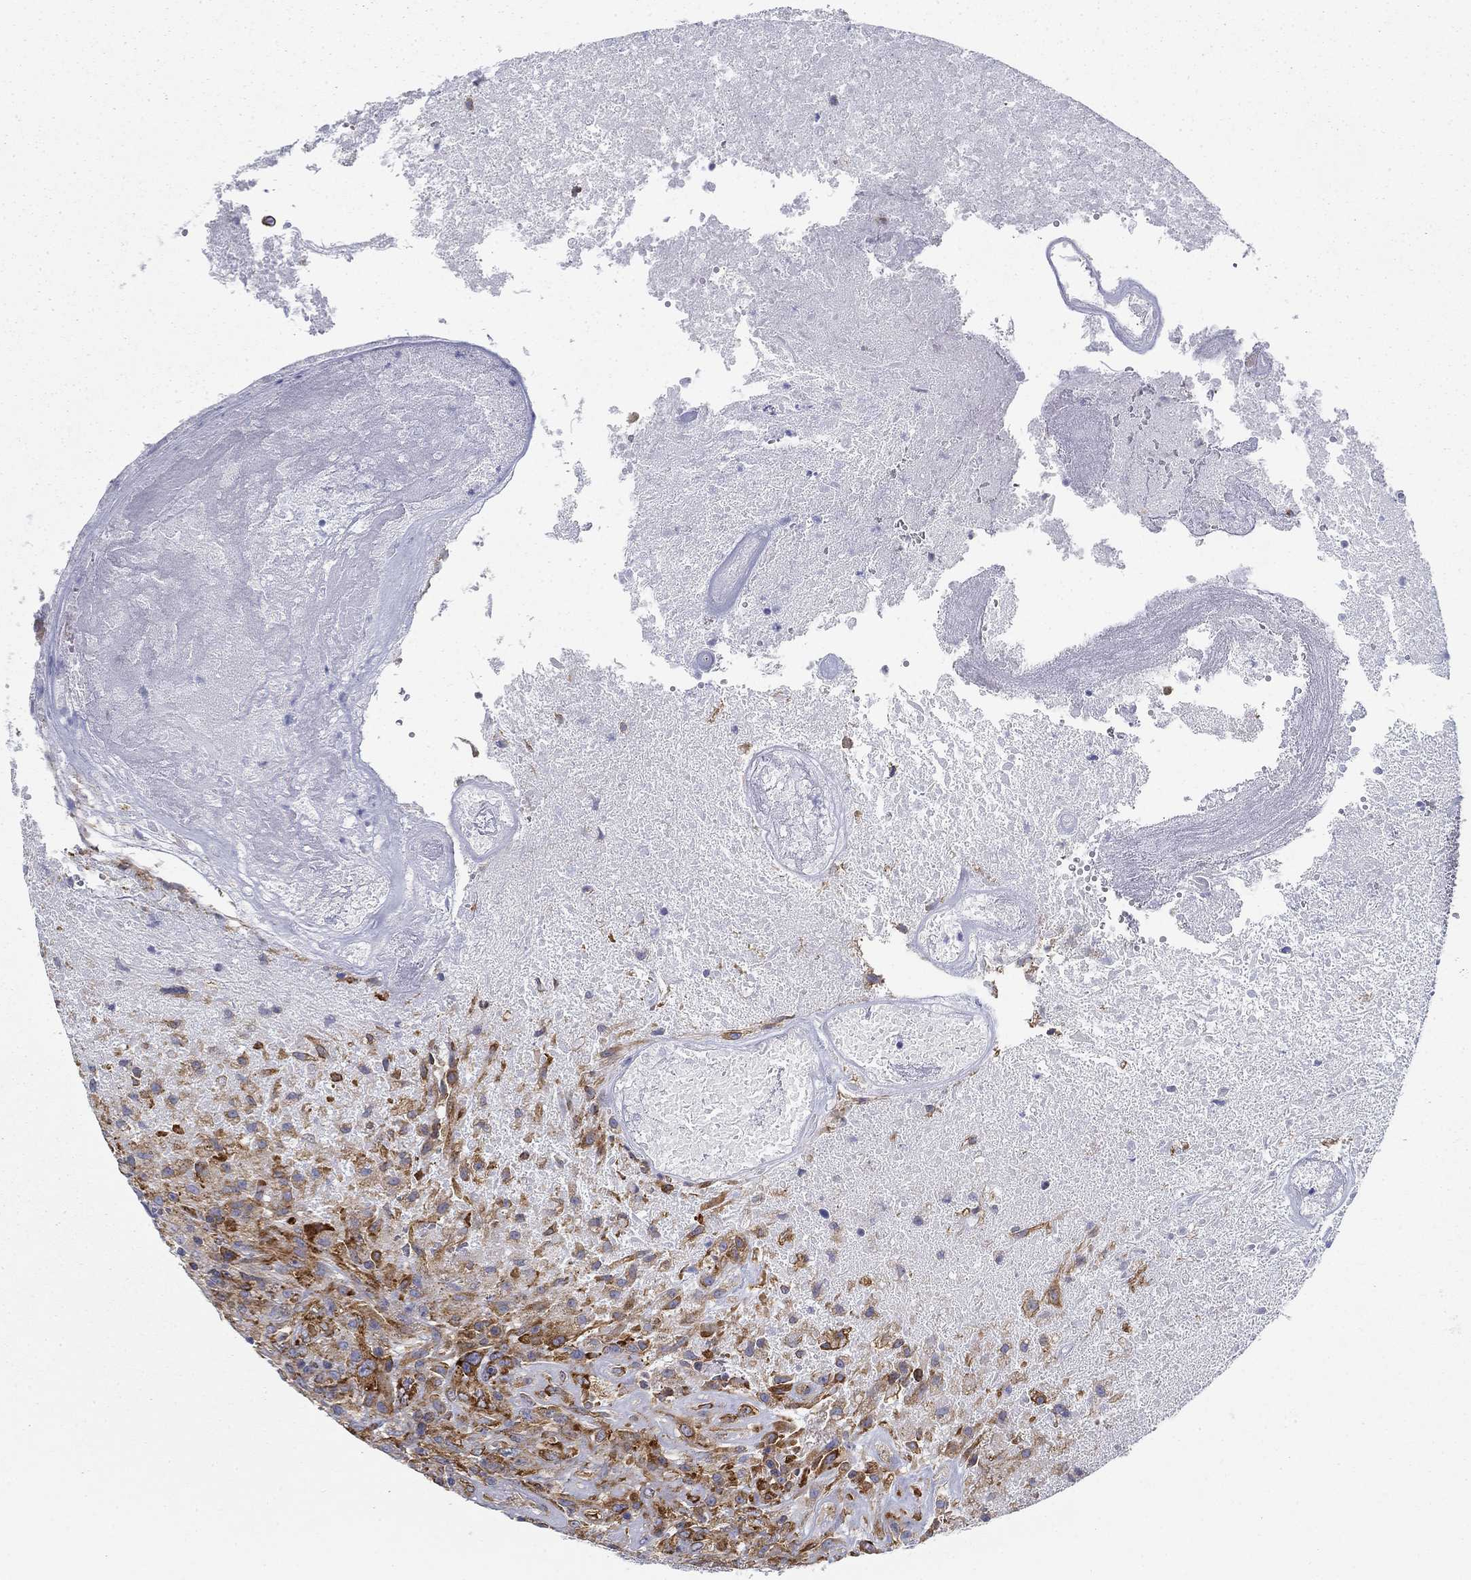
{"staining": {"intensity": "moderate", "quantity": "<25%", "location": "cytoplasmic/membranous"}, "tissue": "glioma", "cell_type": "Tumor cells", "image_type": "cancer", "snomed": [{"axis": "morphology", "description": "Glioma, malignant, High grade"}, {"axis": "topography", "description": "Brain"}], "caption": "This micrograph displays immunohistochemistry (IHC) staining of human malignant high-grade glioma, with low moderate cytoplasmic/membranous staining in approximately <25% of tumor cells.", "gene": "FXR1", "patient": {"sex": "male", "age": 56}}